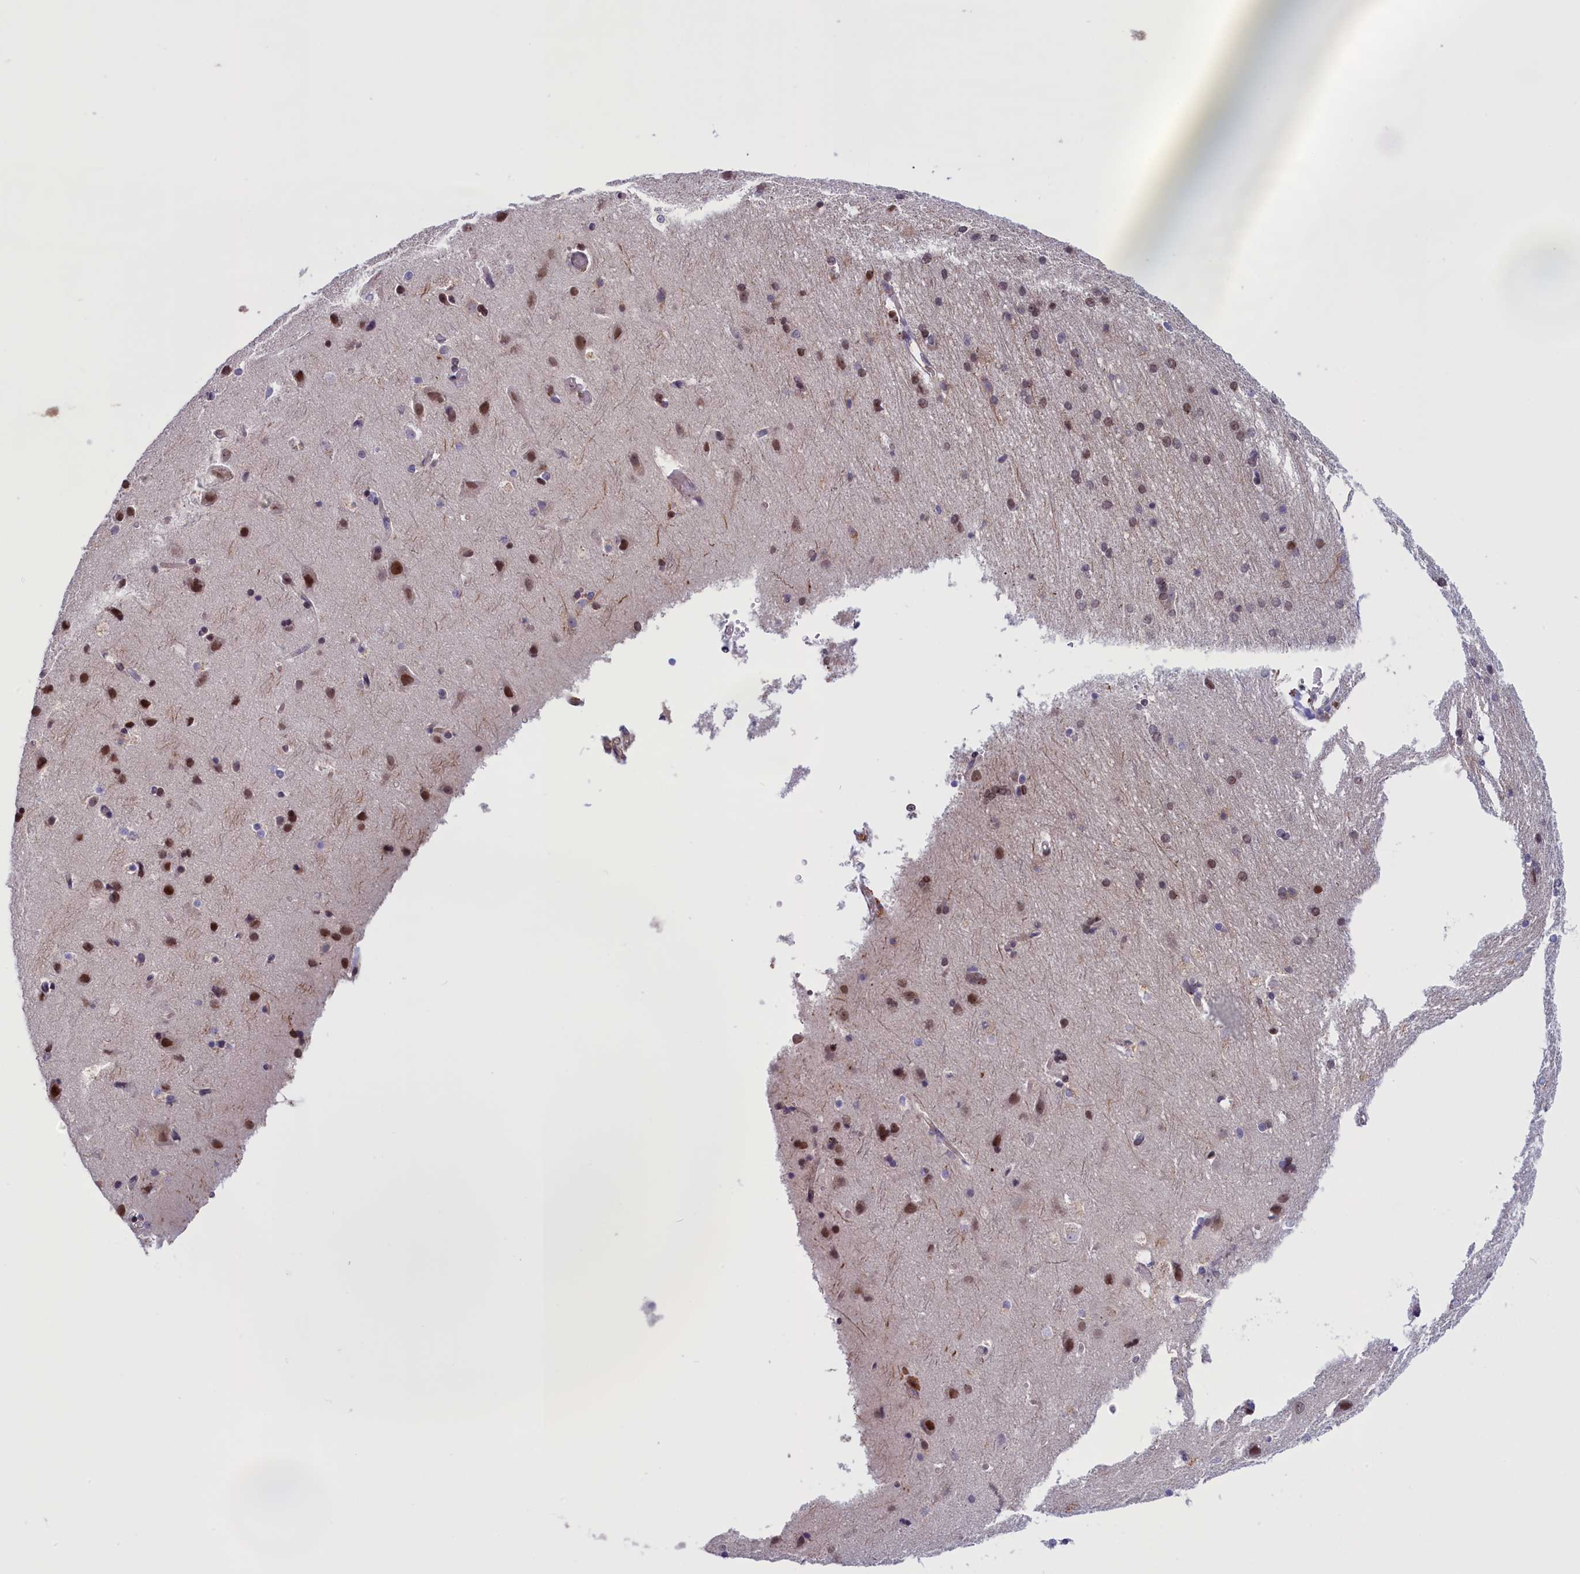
{"staining": {"intensity": "negative", "quantity": "none", "location": "none"}, "tissue": "cerebral cortex", "cell_type": "Endothelial cells", "image_type": "normal", "snomed": [{"axis": "morphology", "description": "Normal tissue, NOS"}, {"axis": "topography", "description": "Cerebral cortex"}], "caption": "An IHC micrograph of unremarkable cerebral cortex is shown. There is no staining in endothelial cells of cerebral cortex. Nuclei are stained in blue.", "gene": "IGFALS", "patient": {"sex": "male", "age": 54}}